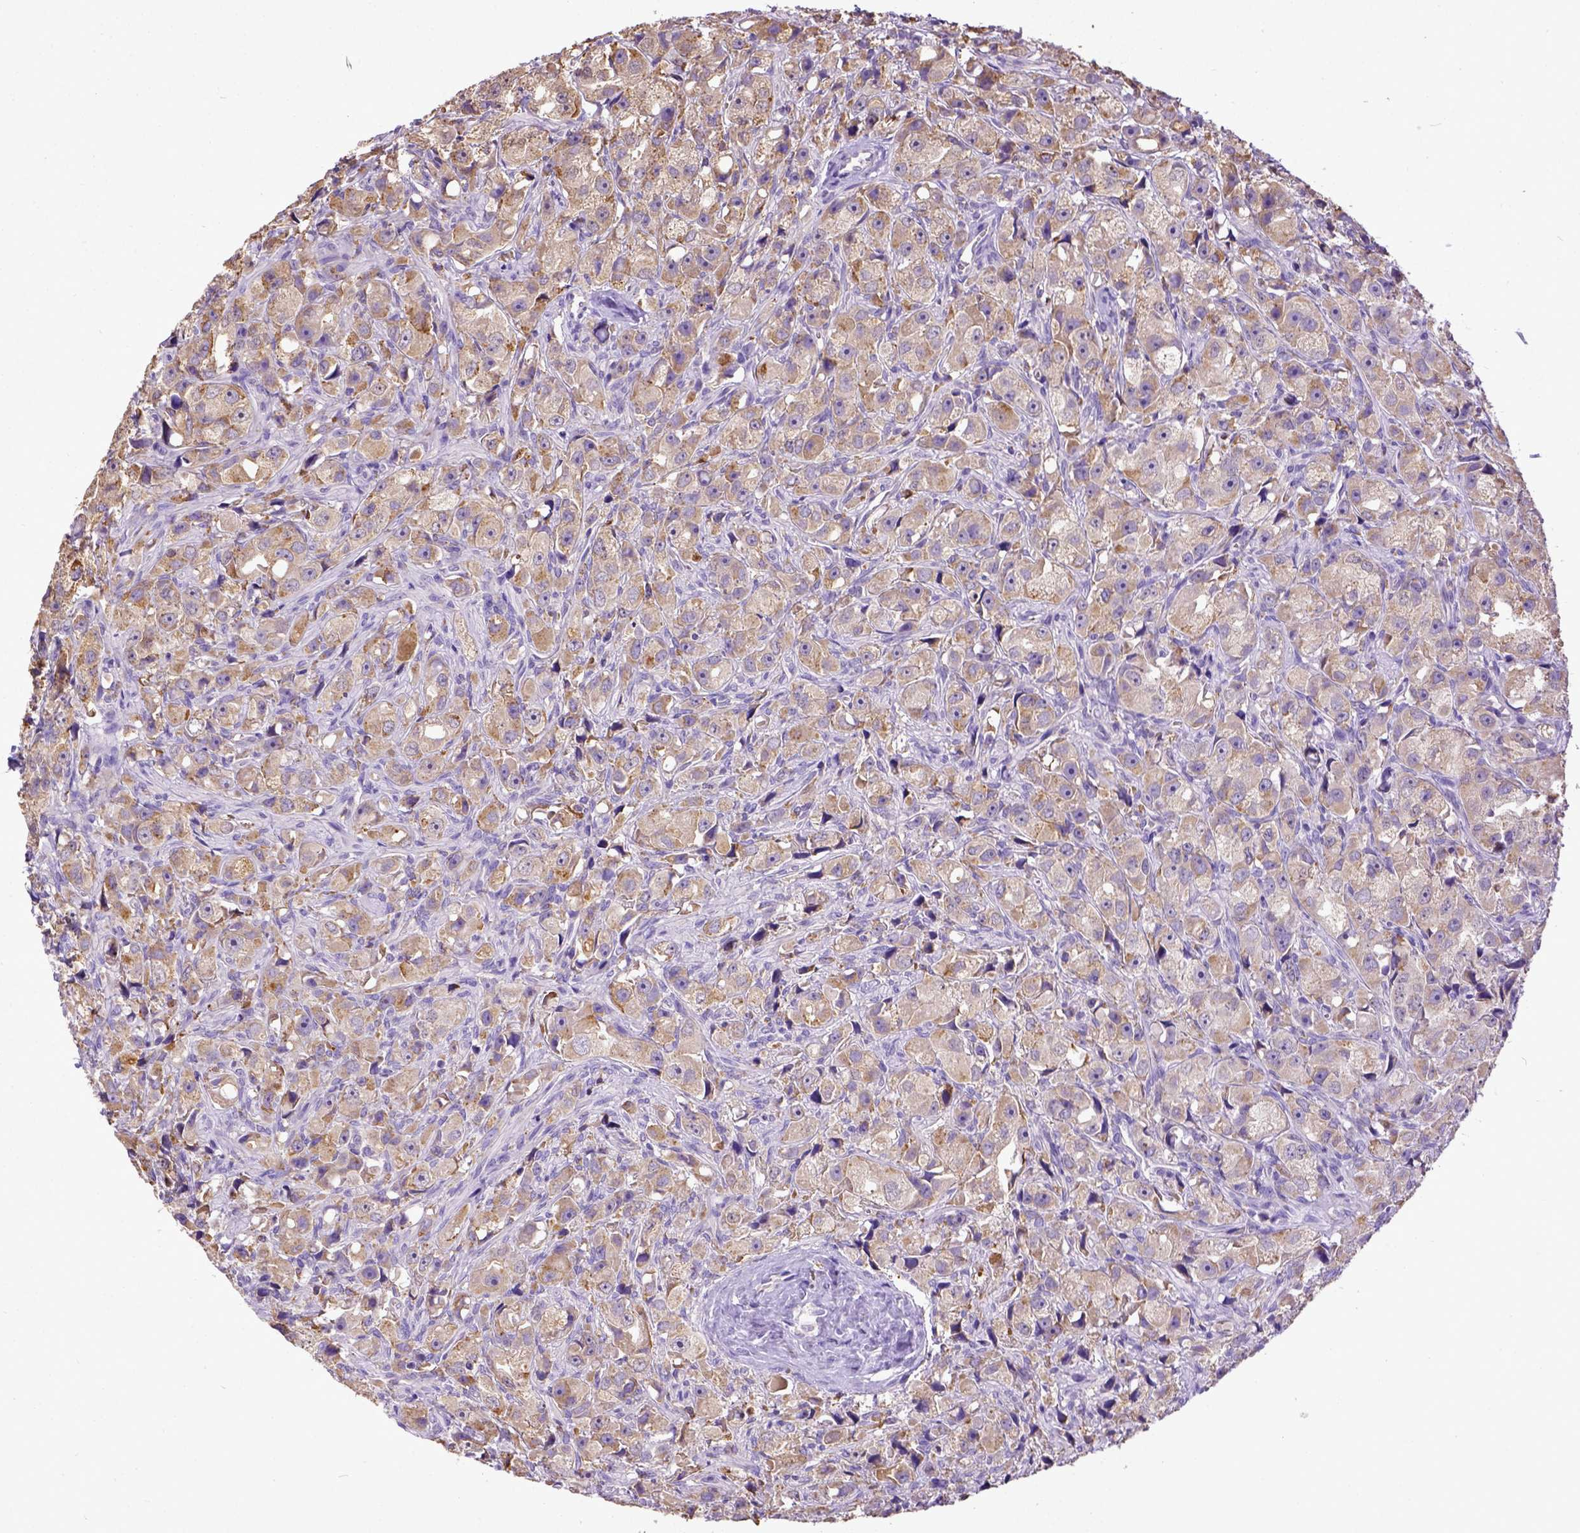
{"staining": {"intensity": "weak", "quantity": ">75%", "location": "cytoplasmic/membranous"}, "tissue": "prostate cancer", "cell_type": "Tumor cells", "image_type": "cancer", "snomed": [{"axis": "morphology", "description": "Adenocarcinoma, High grade"}, {"axis": "topography", "description": "Prostate"}], "caption": "DAB immunohistochemical staining of prostate cancer (adenocarcinoma (high-grade)) displays weak cytoplasmic/membranous protein expression in about >75% of tumor cells. The staining was performed using DAB (3,3'-diaminobenzidine) to visualize the protein expression in brown, while the nuclei were stained in blue with hematoxylin (Magnification: 20x).", "gene": "SPEF1", "patient": {"sex": "male", "age": 75}}